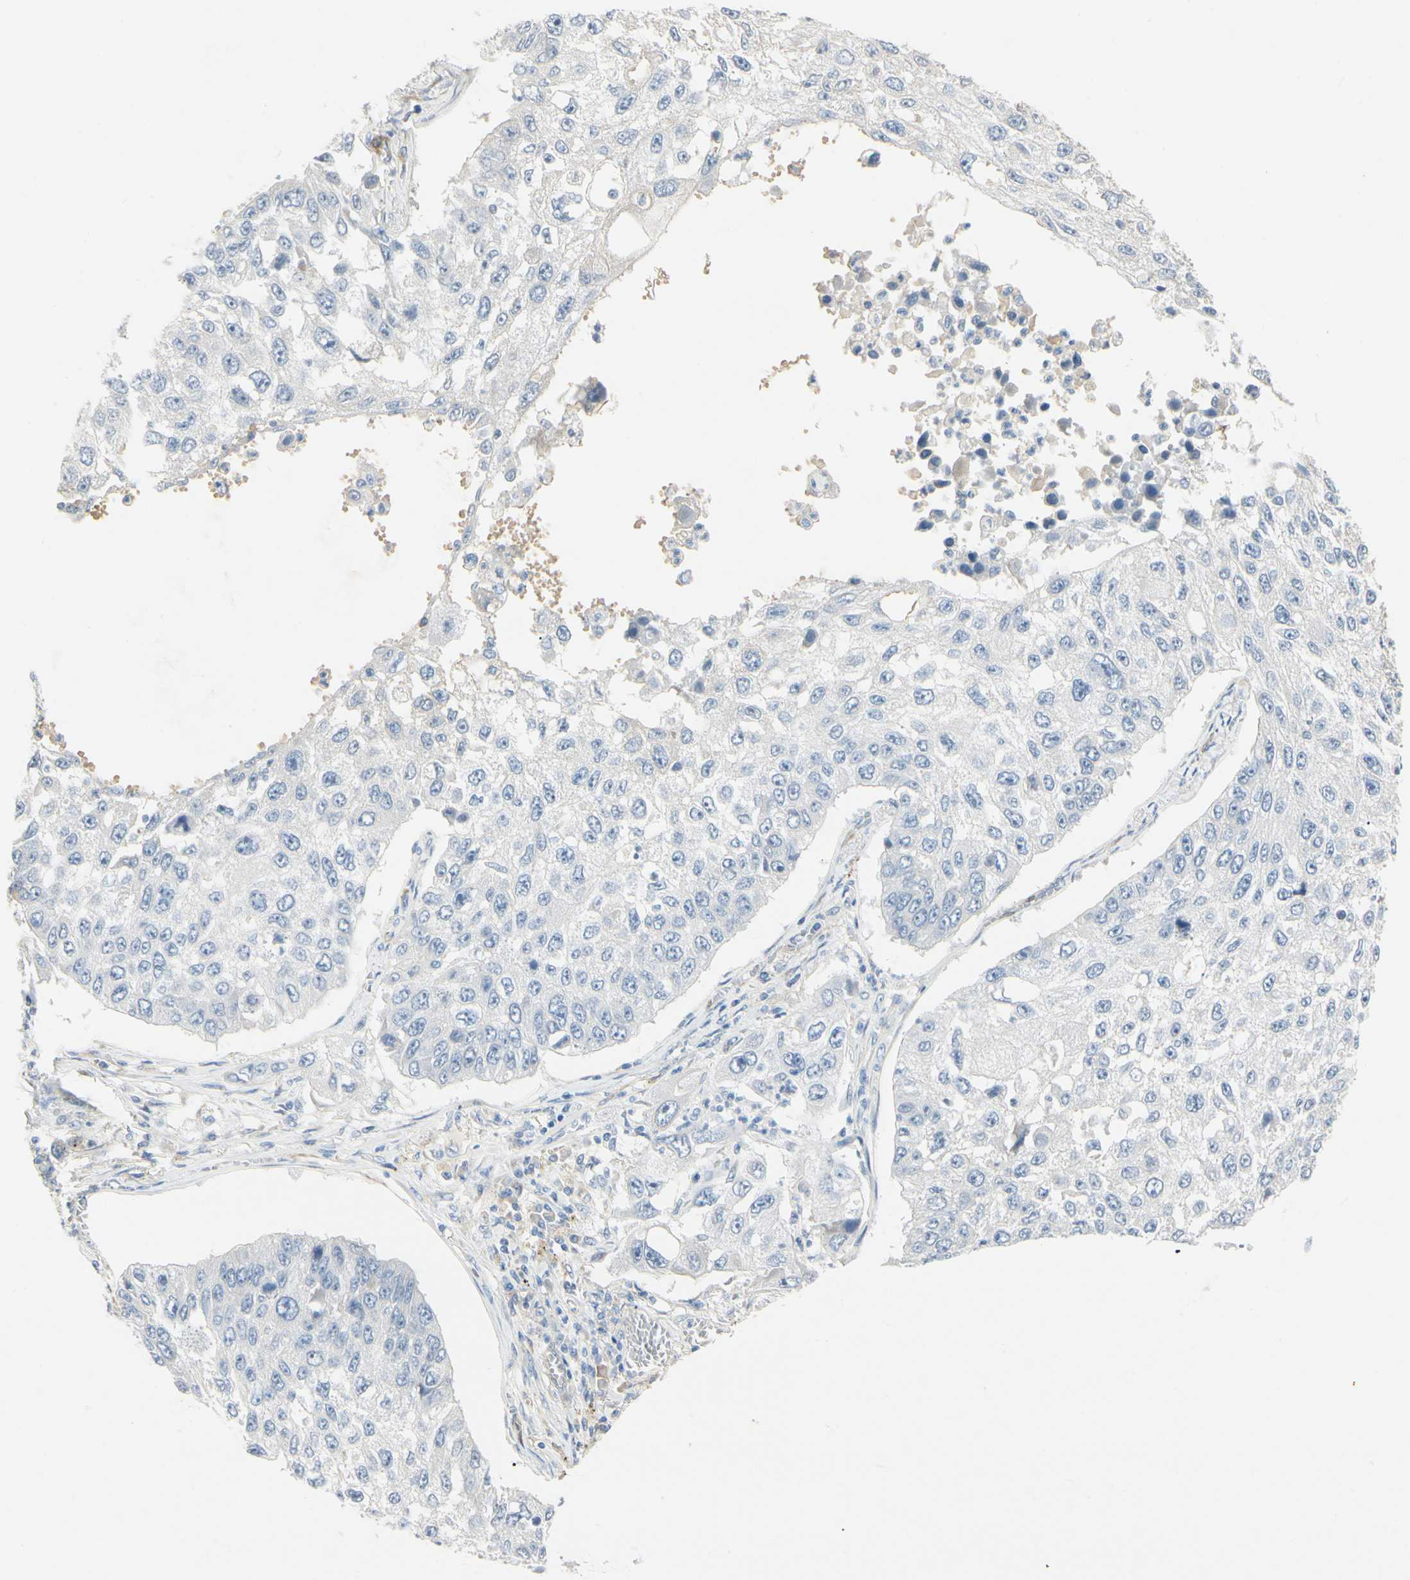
{"staining": {"intensity": "negative", "quantity": "none", "location": "none"}, "tissue": "lung cancer", "cell_type": "Tumor cells", "image_type": "cancer", "snomed": [{"axis": "morphology", "description": "Squamous cell carcinoma, NOS"}, {"axis": "topography", "description": "Lung"}], "caption": "Immunohistochemistry (IHC) image of neoplastic tissue: lung cancer (squamous cell carcinoma) stained with DAB (3,3'-diaminobenzidine) displays no significant protein positivity in tumor cells. (DAB IHC, high magnification).", "gene": "AMPH", "patient": {"sex": "male", "age": 71}}